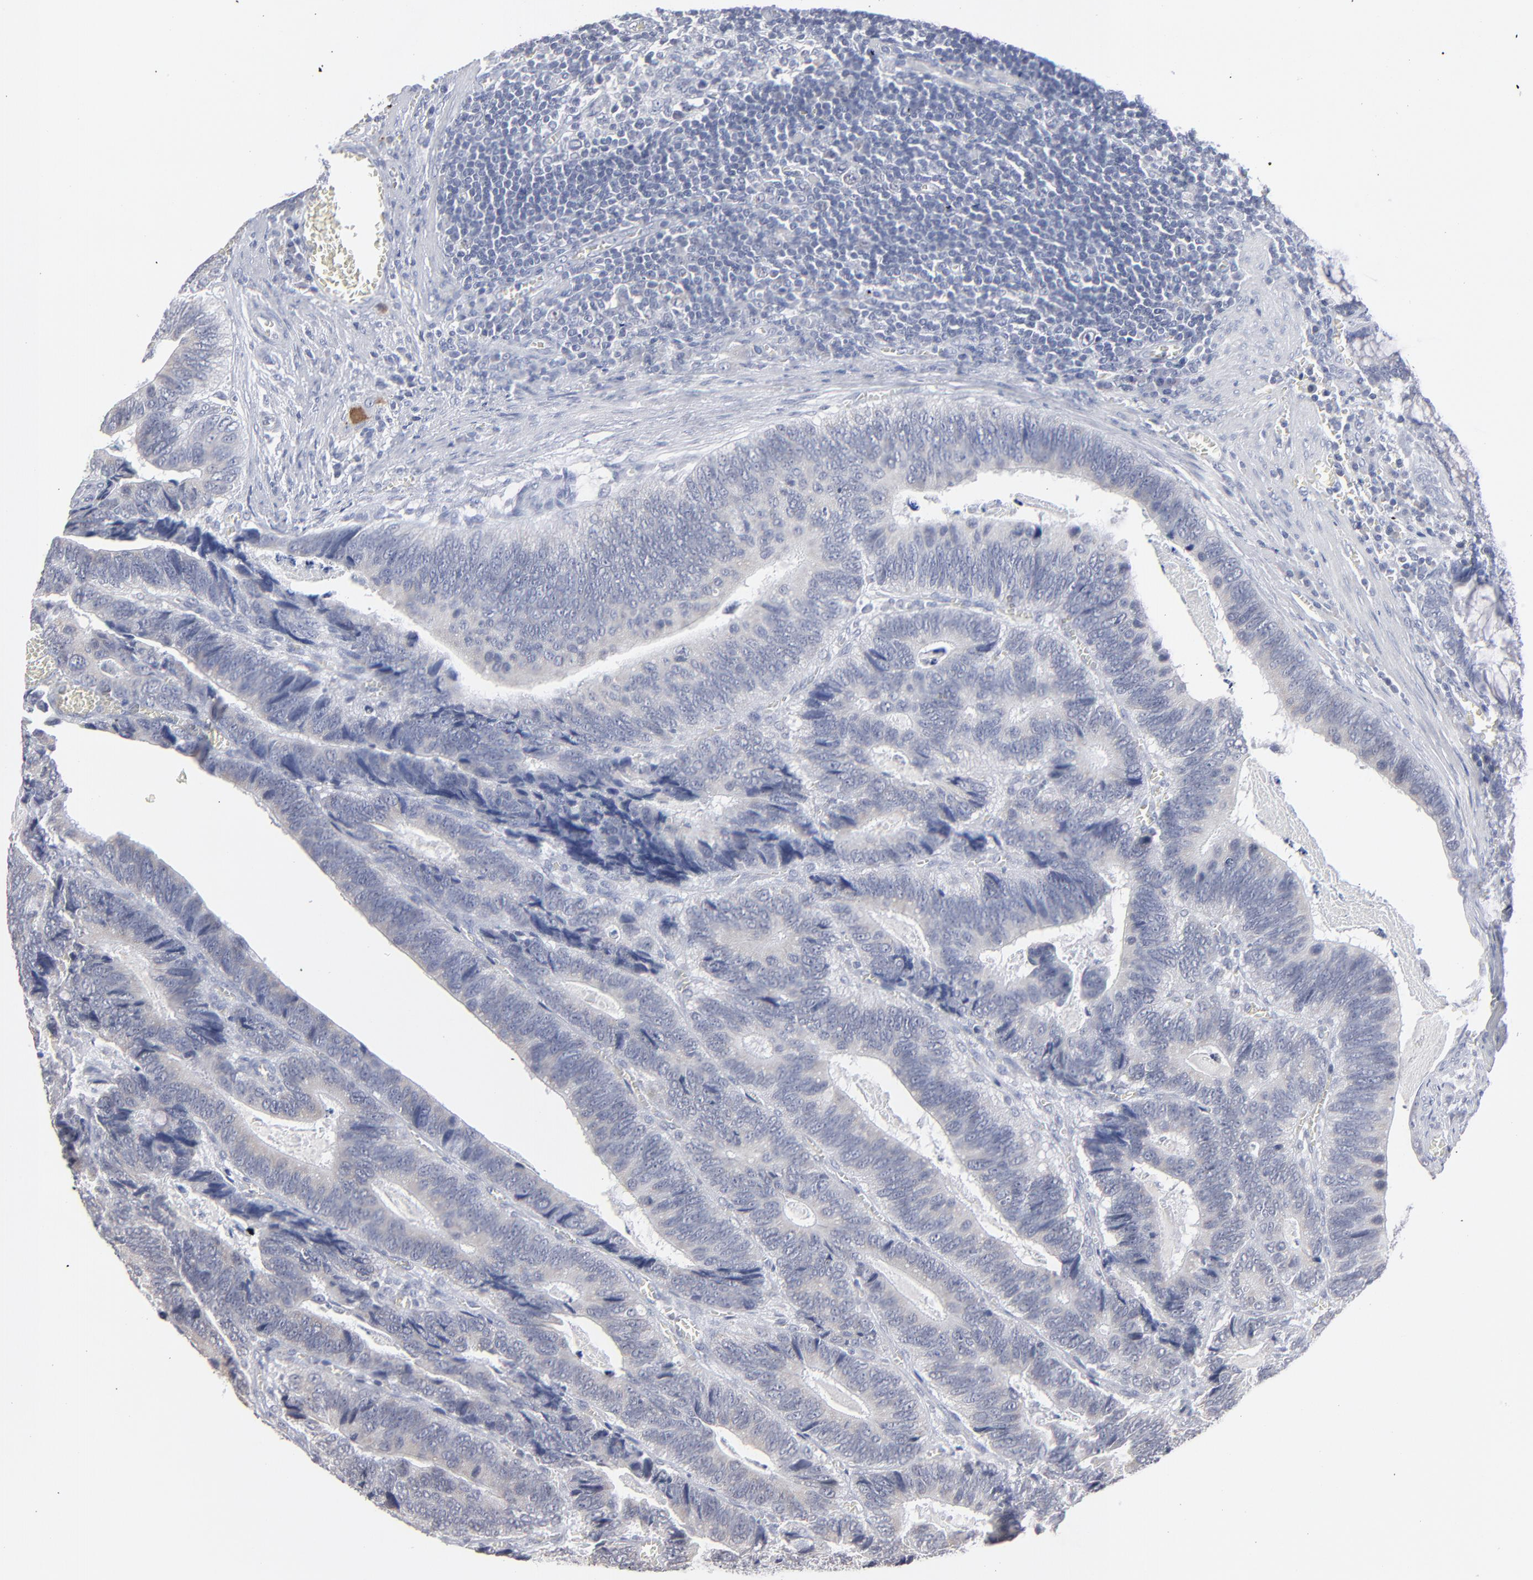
{"staining": {"intensity": "negative", "quantity": "none", "location": "none"}, "tissue": "colorectal cancer", "cell_type": "Tumor cells", "image_type": "cancer", "snomed": [{"axis": "morphology", "description": "Adenocarcinoma, NOS"}, {"axis": "topography", "description": "Colon"}], "caption": "DAB immunohistochemical staining of colorectal cancer displays no significant expression in tumor cells.", "gene": "RPH3A", "patient": {"sex": "male", "age": 72}}